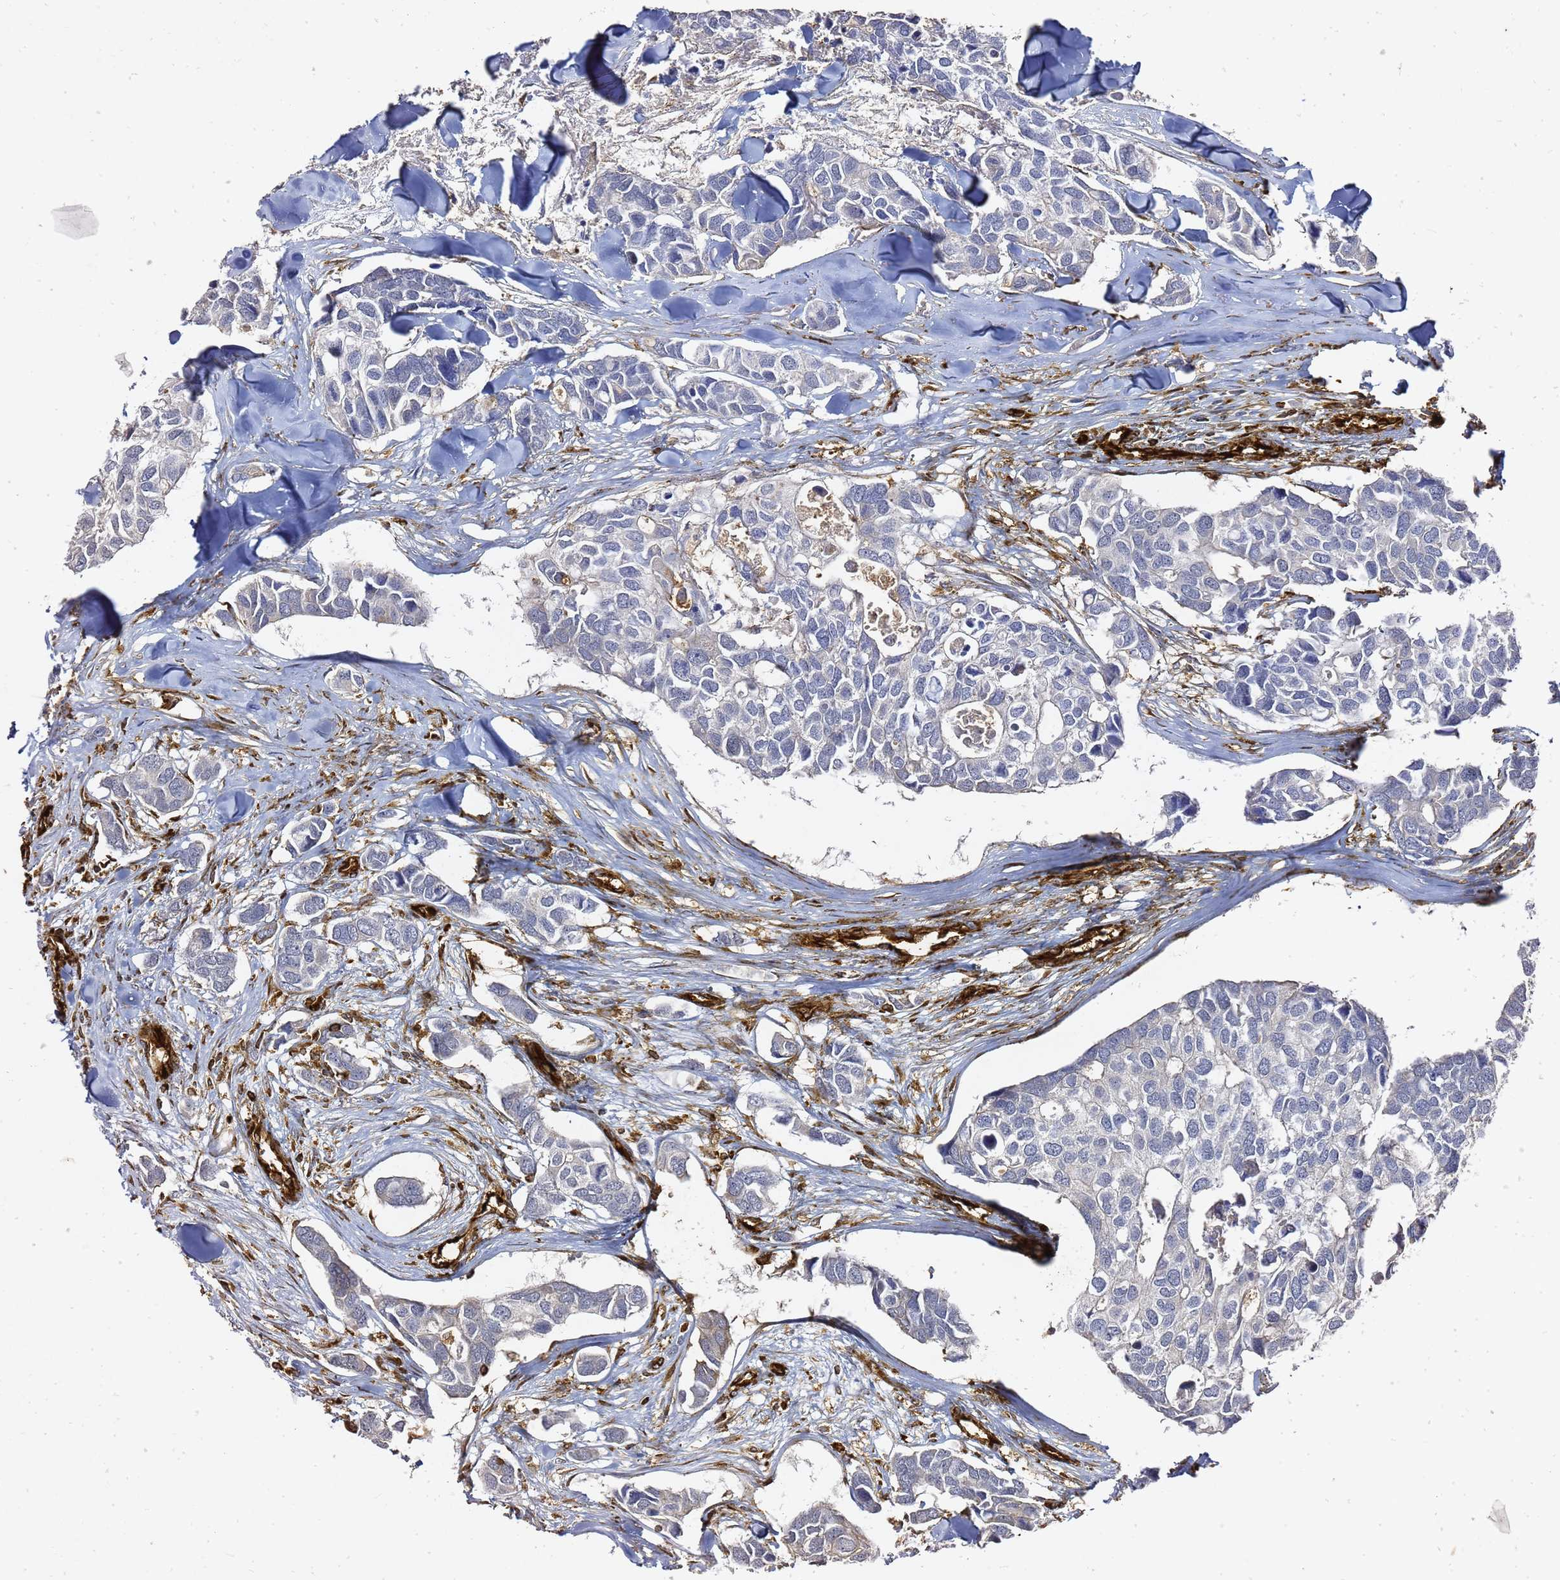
{"staining": {"intensity": "negative", "quantity": "none", "location": "none"}, "tissue": "breast cancer", "cell_type": "Tumor cells", "image_type": "cancer", "snomed": [{"axis": "morphology", "description": "Duct carcinoma"}, {"axis": "topography", "description": "Breast"}], "caption": "Tumor cells are negative for protein expression in human breast intraductal carcinoma. The staining is performed using DAB (3,3'-diaminobenzidine) brown chromogen with nuclei counter-stained in using hematoxylin.", "gene": "ZBTB8OS", "patient": {"sex": "female", "age": 83}}